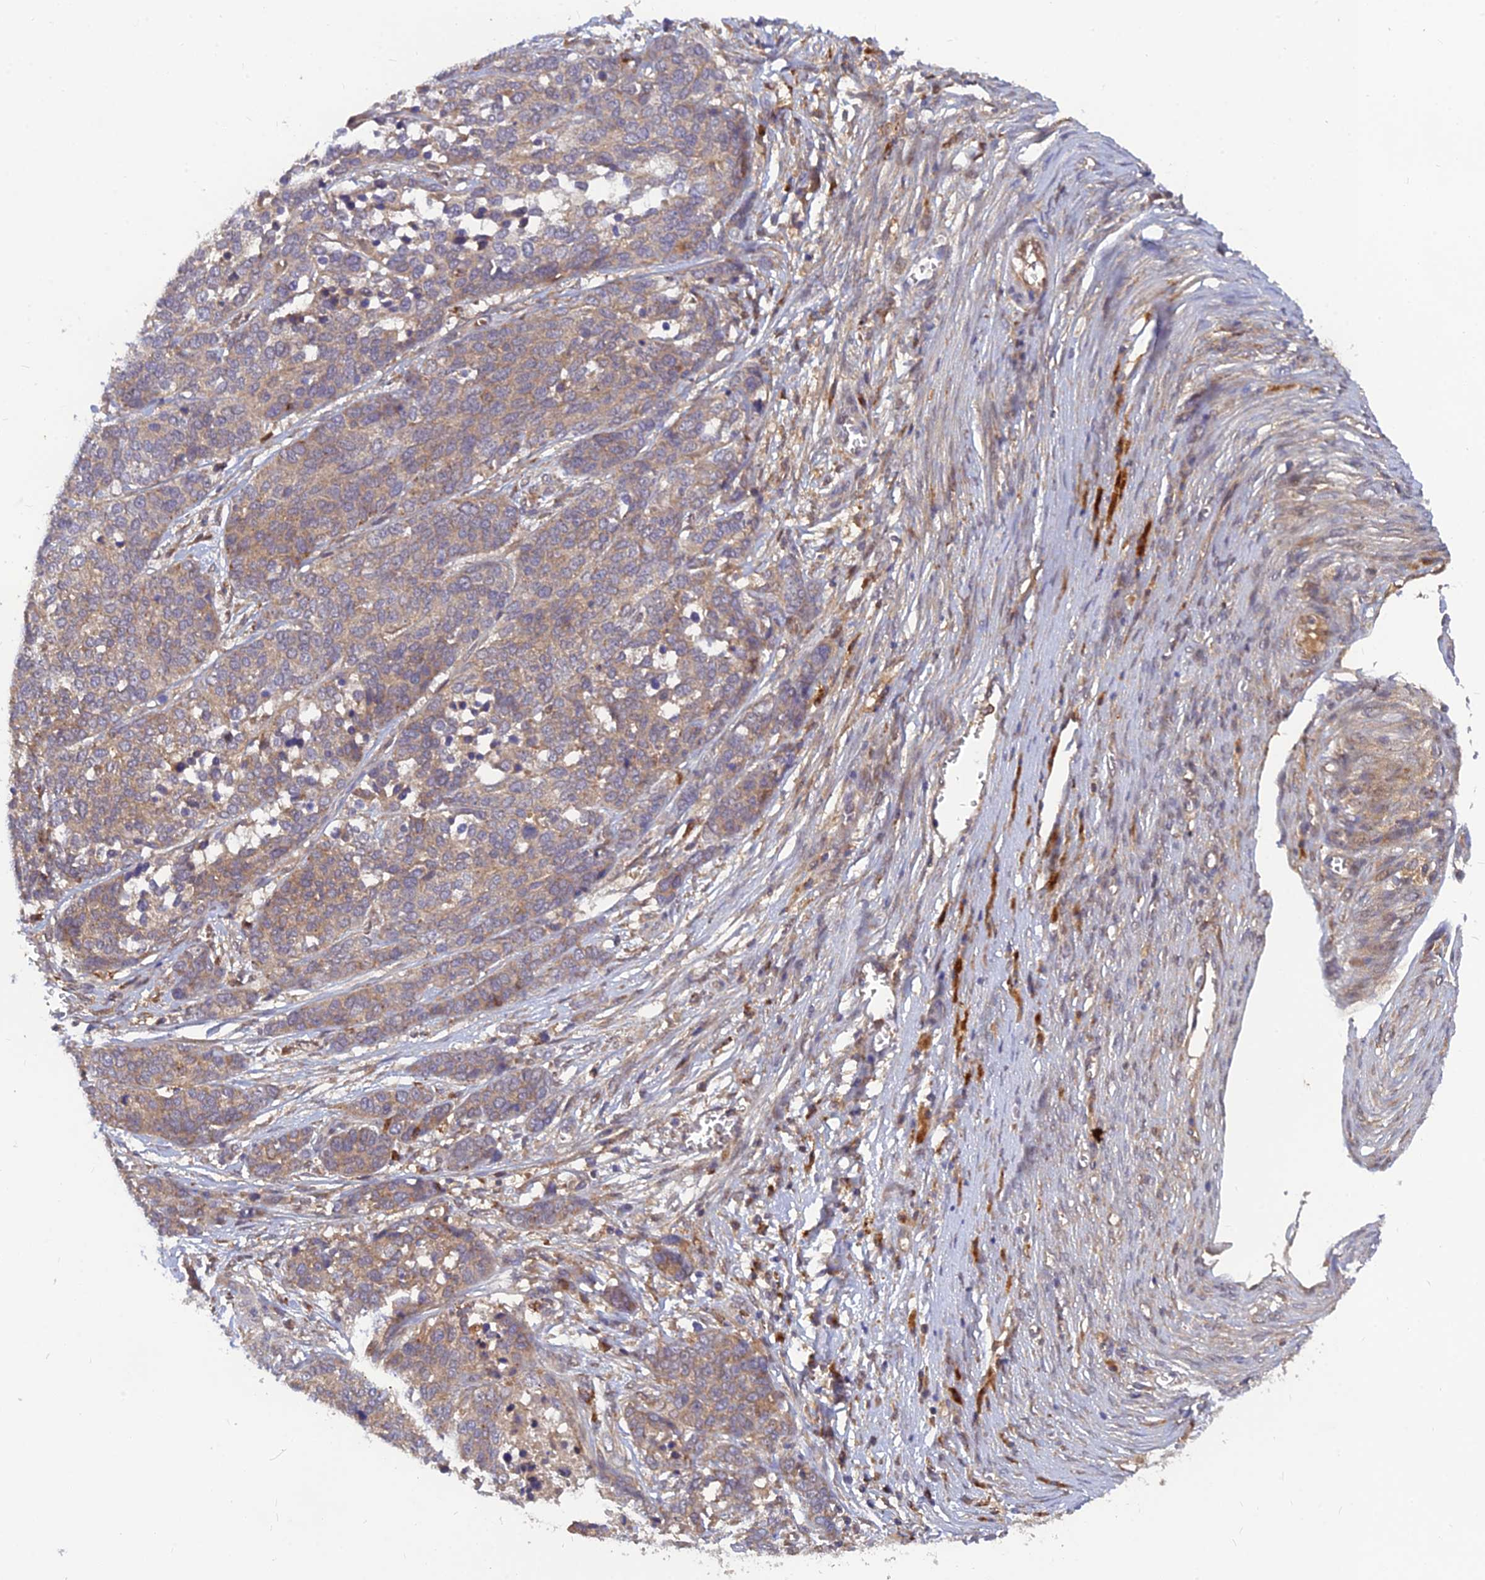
{"staining": {"intensity": "weak", "quantity": "25%-75%", "location": "cytoplasmic/membranous"}, "tissue": "ovarian cancer", "cell_type": "Tumor cells", "image_type": "cancer", "snomed": [{"axis": "morphology", "description": "Cystadenocarcinoma, serous, NOS"}, {"axis": "topography", "description": "Ovary"}], "caption": "Weak cytoplasmic/membranous protein staining is appreciated in about 25%-75% of tumor cells in ovarian cancer.", "gene": "FAM151B", "patient": {"sex": "female", "age": 44}}